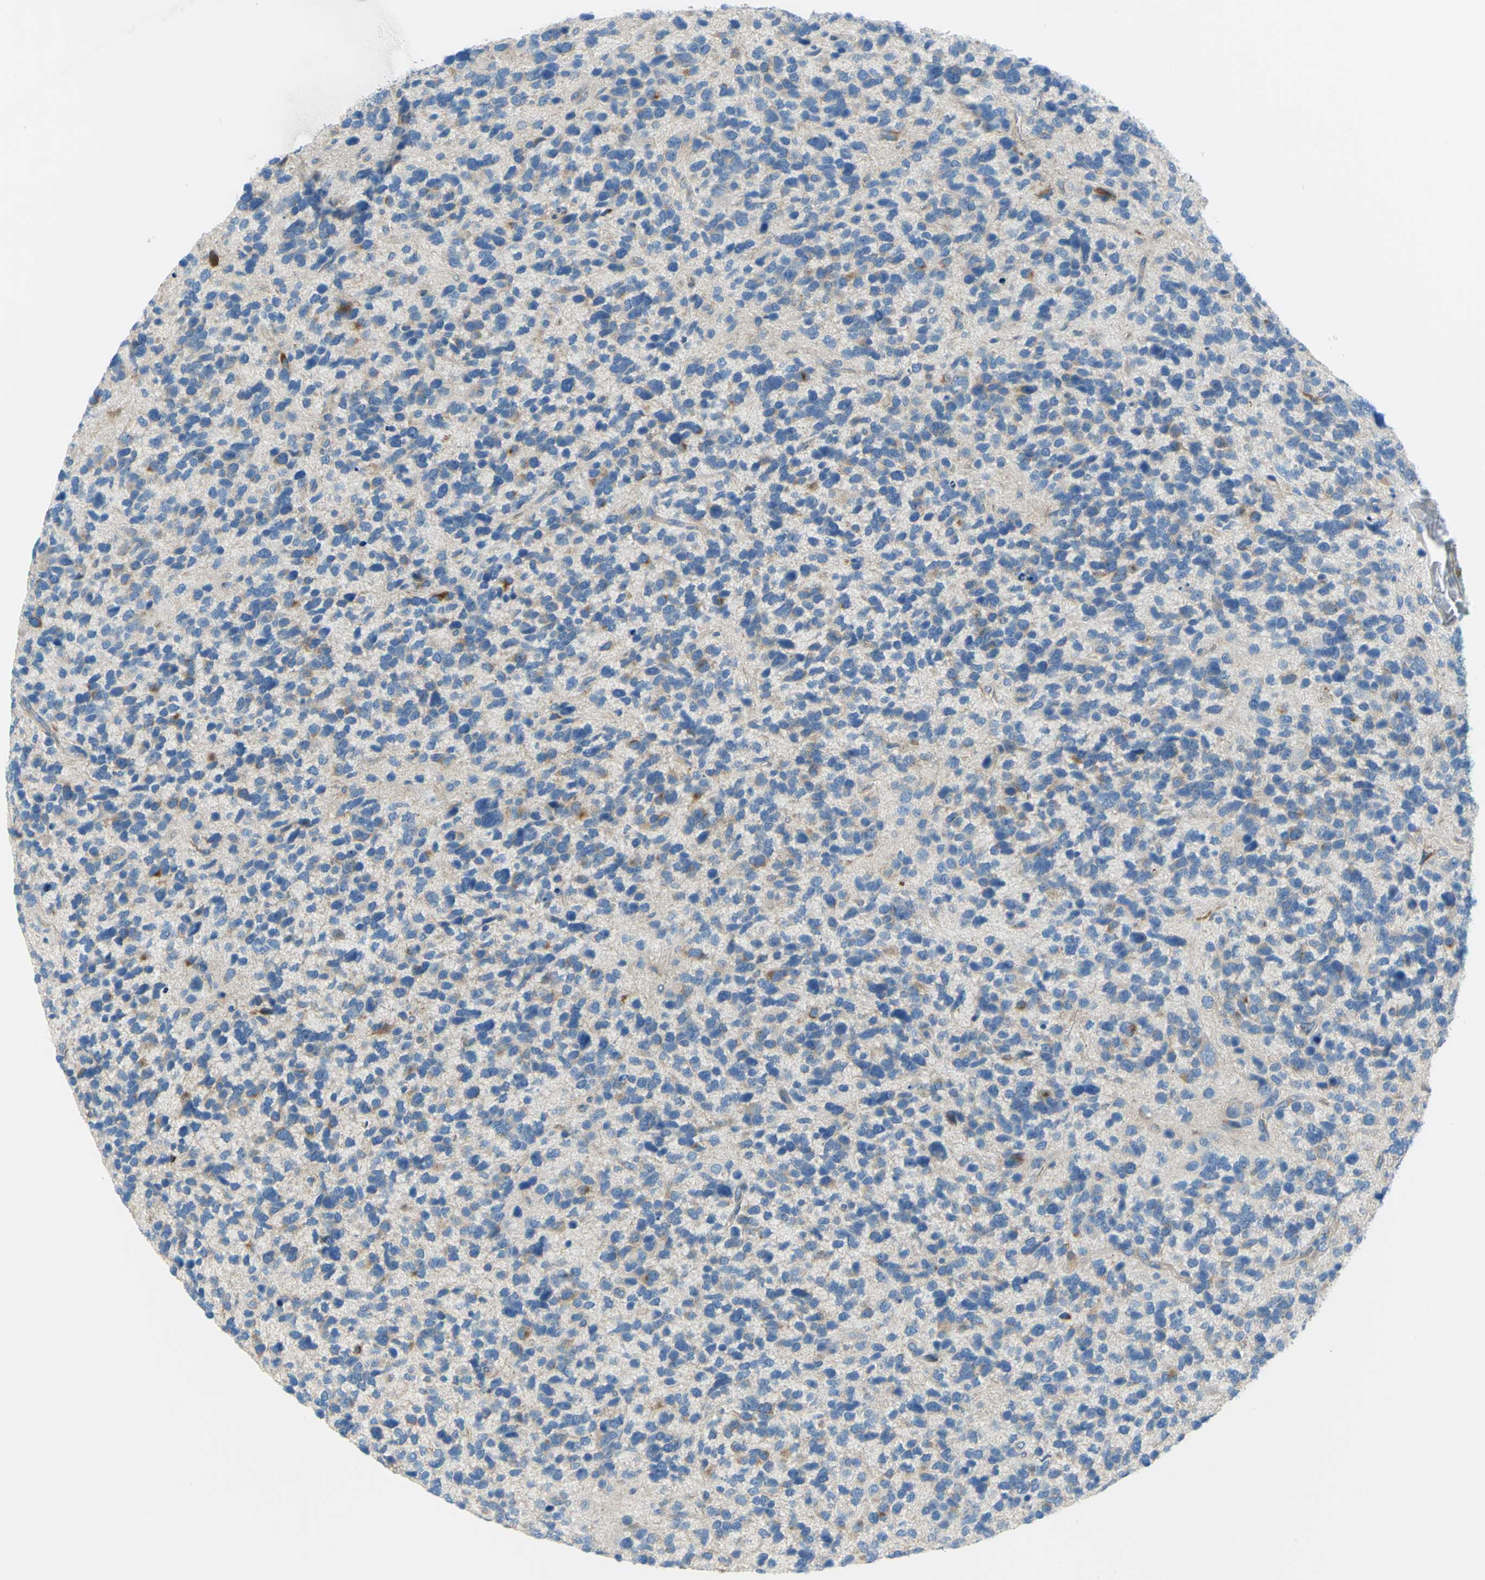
{"staining": {"intensity": "negative", "quantity": "none", "location": "none"}, "tissue": "glioma", "cell_type": "Tumor cells", "image_type": "cancer", "snomed": [{"axis": "morphology", "description": "Glioma, malignant, High grade"}, {"axis": "topography", "description": "Brain"}], "caption": "An IHC image of malignant glioma (high-grade) is shown. There is no staining in tumor cells of malignant glioma (high-grade).", "gene": "FRMD4B", "patient": {"sex": "female", "age": 58}}